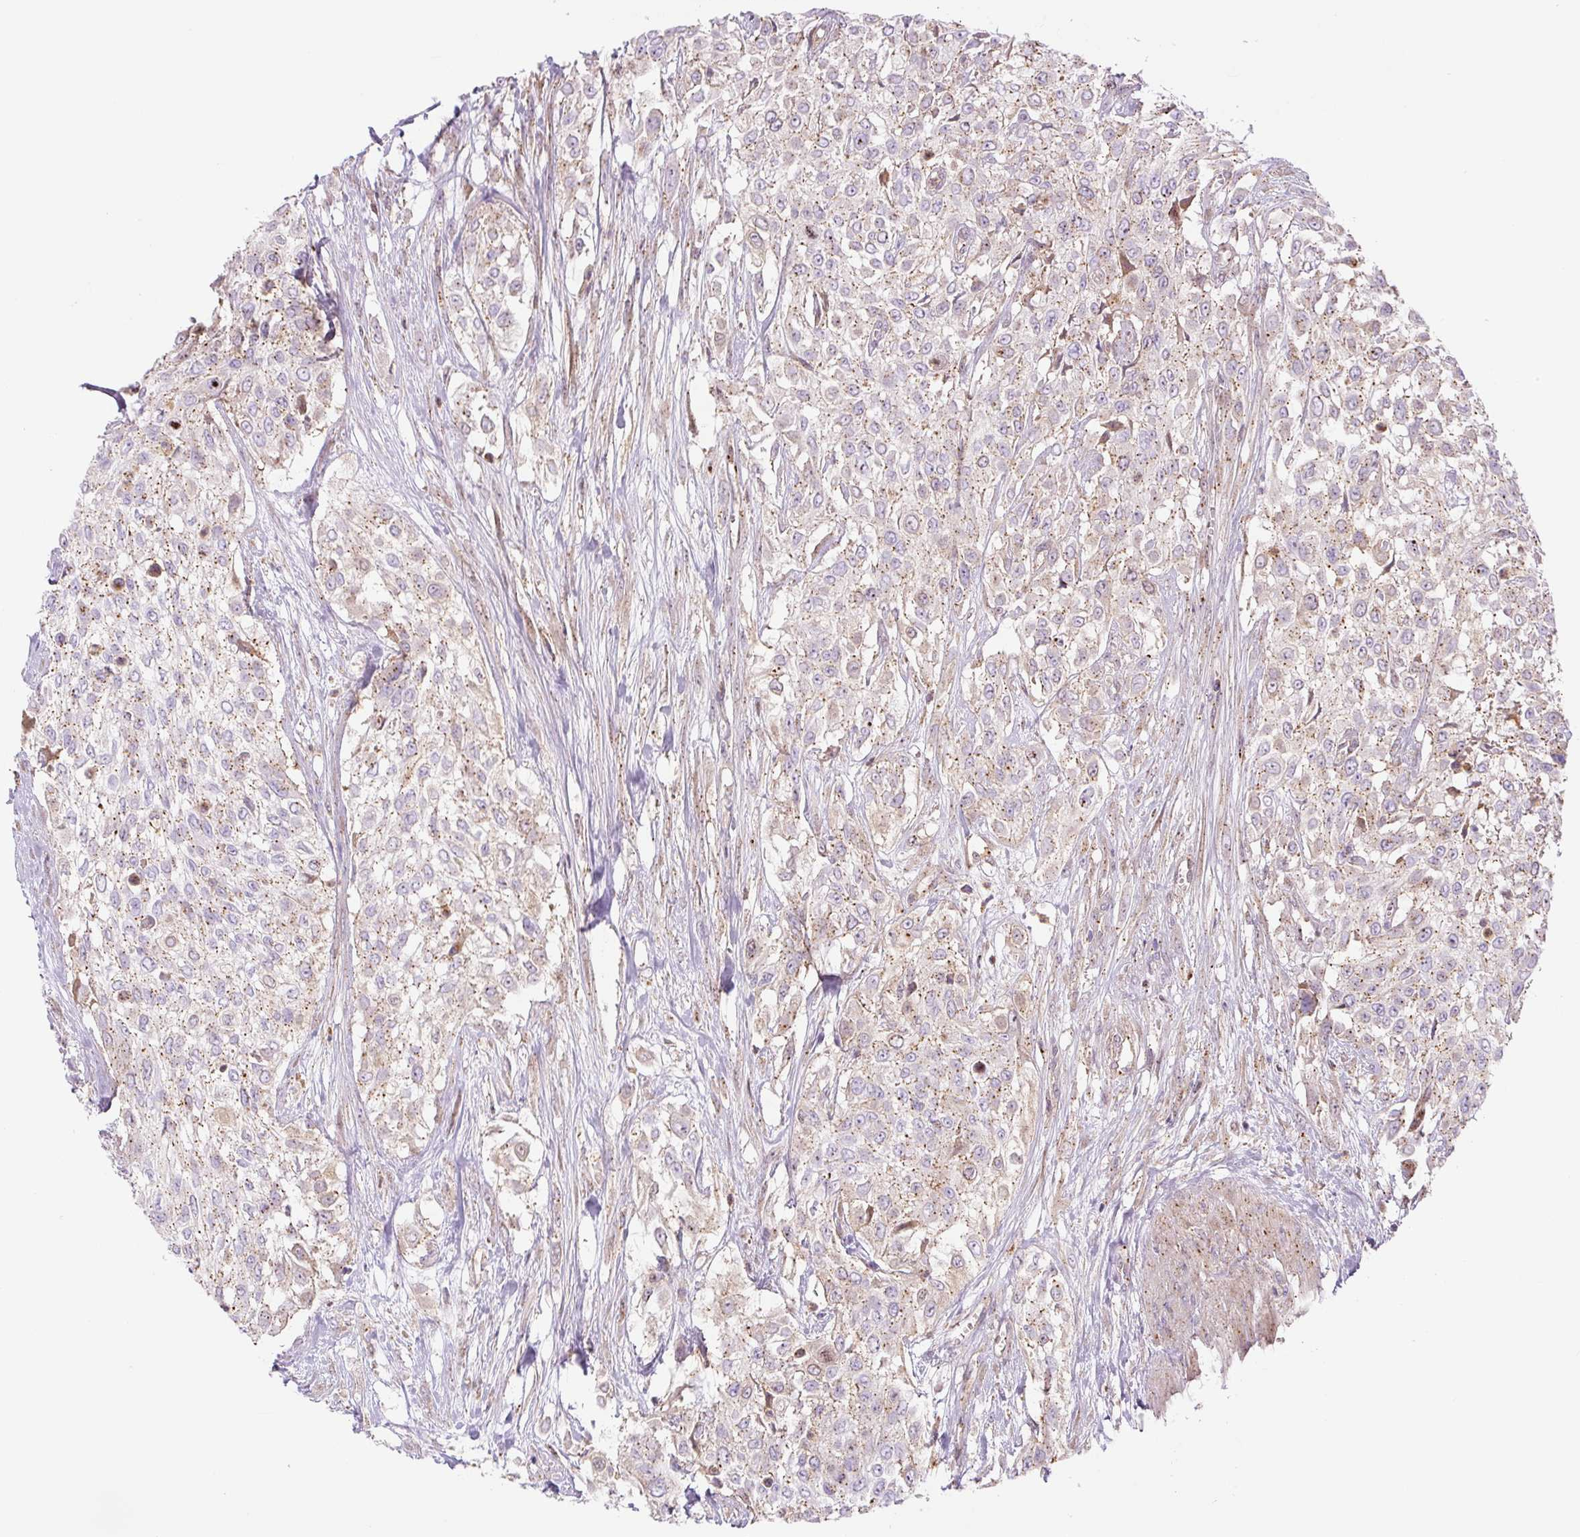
{"staining": {"intensity": "weak", "quantity": ">75%", "location": "cytoplasmic/membranous"}, "tissue": "urothelial cancer", "cell_type": "Tumor cells", "image_type": "cancer", "snomed": [{"axis": "morphology", "description": "Urothelial carcinoma, High grade"}, {"axis": "topography", "description": "Urinary bladder"}], "caption": "Urothelial cancer stained with DAB (3,3'-diaminobenzidine) immunohistochemistry reveals low levels of weak cytoplasmic/membranous expression in about >75% of tumor cells.", "gene": "ZSWIM7", "patient": {"sex": "male", "age": 57}}